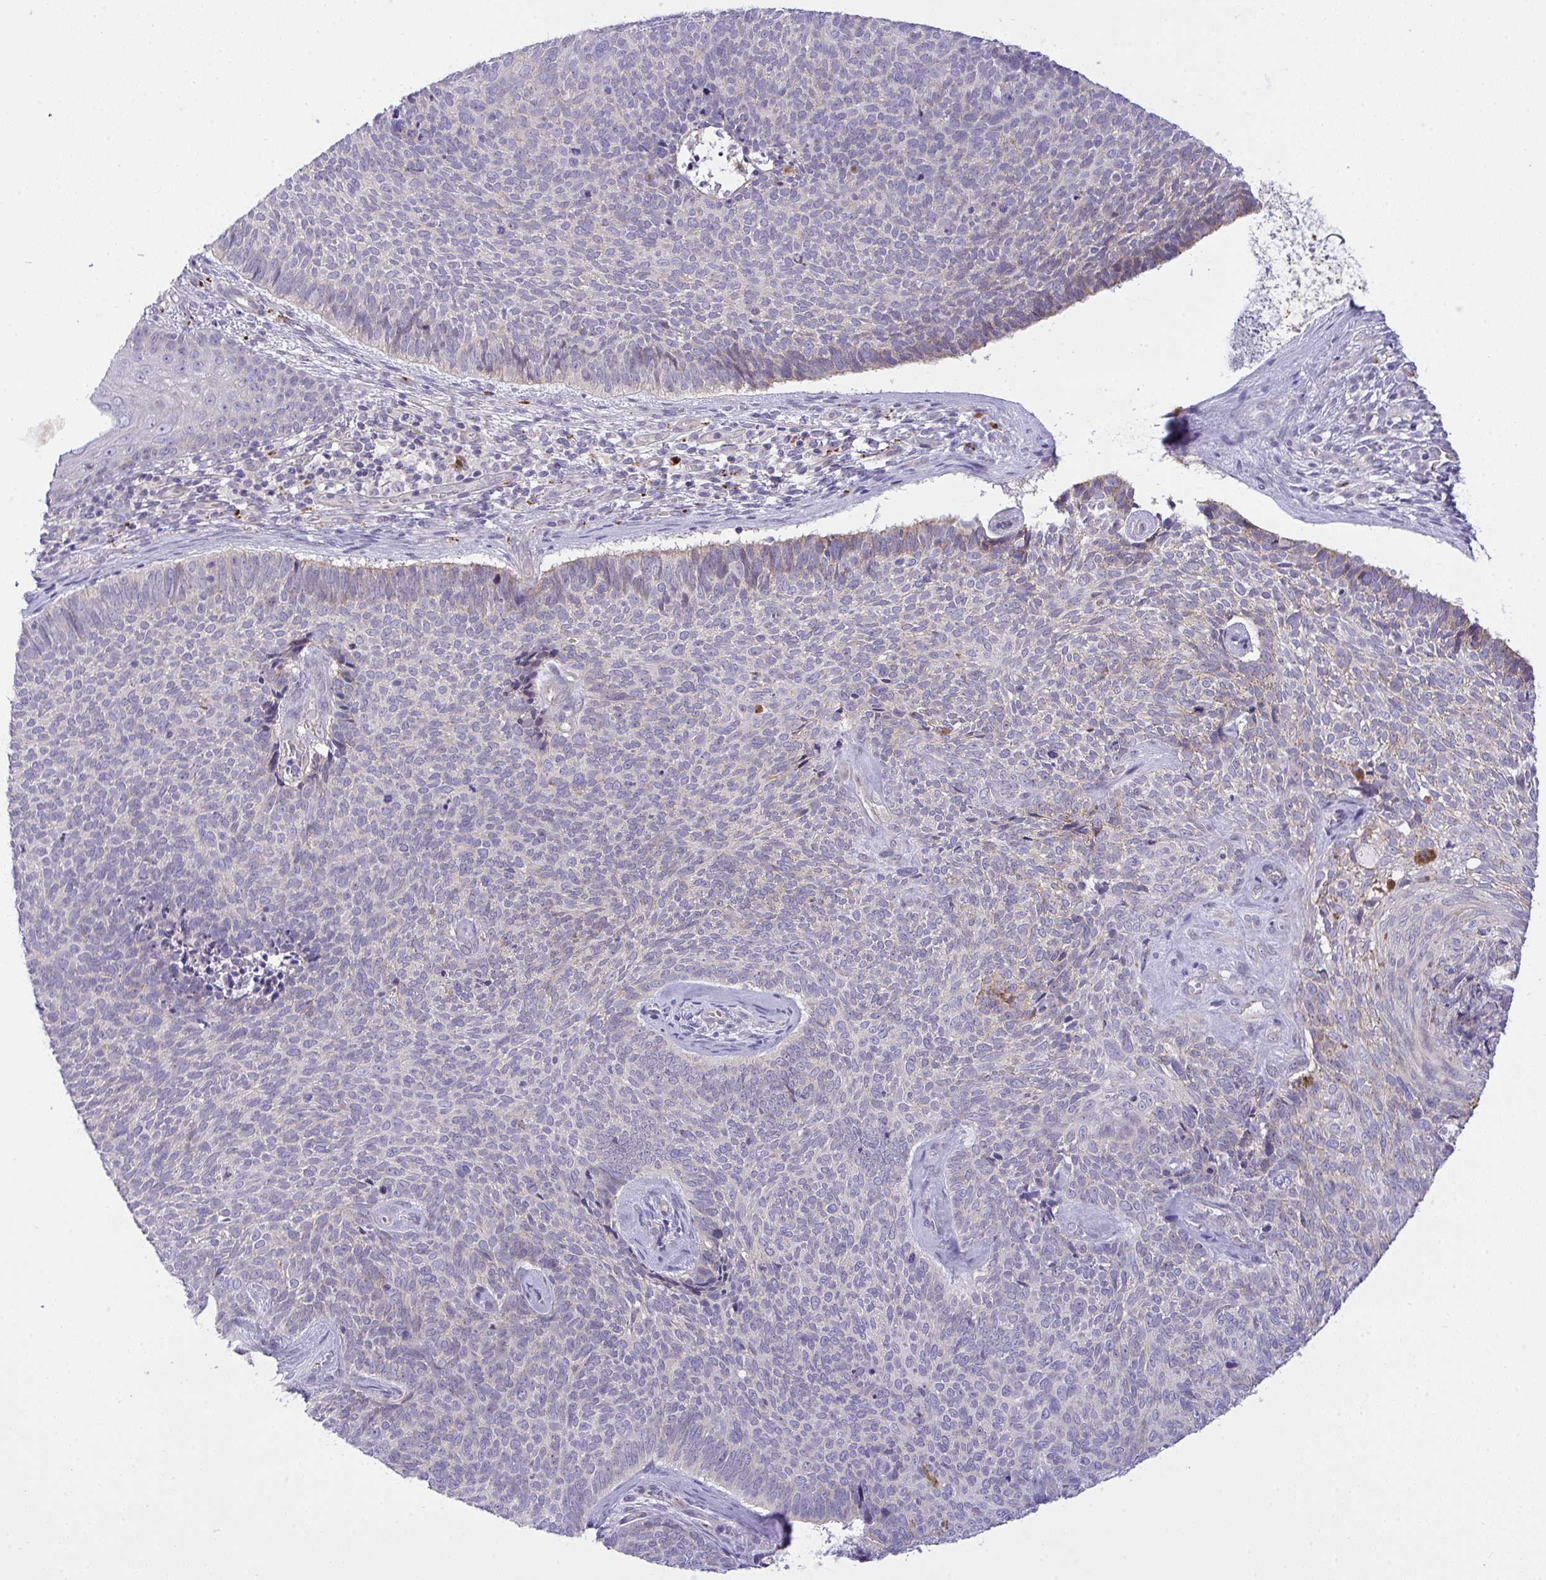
{"staining": {"intensity": "weak", "quantity": "<25%", "location": "cytoplasmic/membranous"}, "tissue": "skin cancer", "cell_type": "Tumor cells", "image_type": "cancer", "snomed": [{"axis": "morphology", "description": "Basal cell carcinoma"}, {"axis": "topography", "description": "Skin"}], "caption": "High magnification brightfield microscopy of basal cell carcinoma (skin) stained with DAB (3,3'-diaminobenzidine) (brown) and counterstained with hematoxylin (blue): tumor cells show no significant staining.", "gene": "HOXD12", "patient": {"sex": "female", "age": 80}}